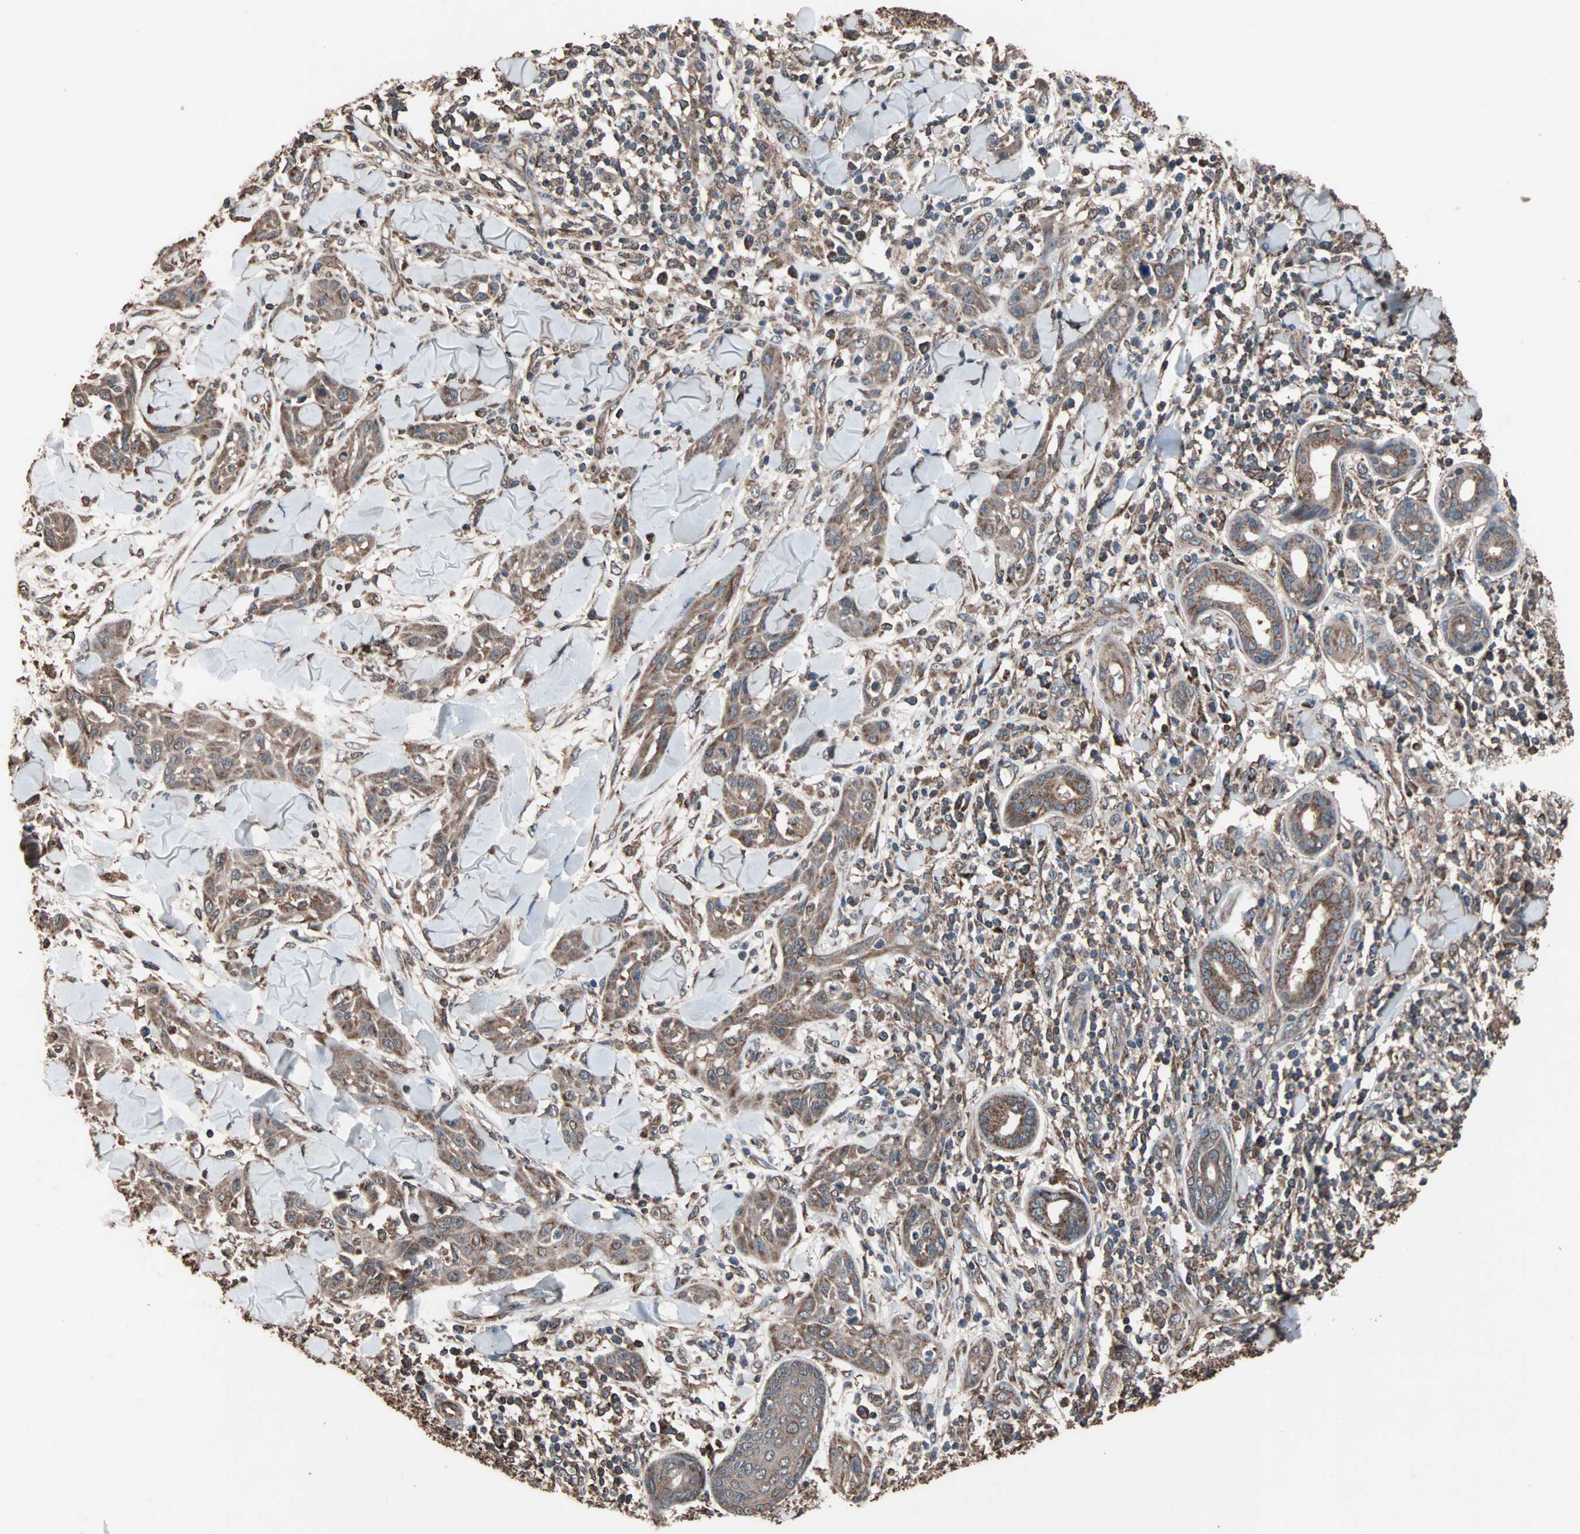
{"staining": {"intensity": "moderate", "quantity": ">75%", "location": "cytoplasmic/membranous"}, "tissue": "skin cancer", "cell_type": "Tumor cells", "image_type": "cancer", "snomed": [{"axis": "morphology", "description": "Squamous cell carcinoma, NOS"}, {"axis": "topography", "description": "Skin"}], "caption": "Moderate cytoplasmic/membranous protein expression is seen in about >75% of tumor cells in squamous cell carcinoma (skin). (brown staining indicates protein expression, while blue staining denotes nuclei).", "gene": "MRPL2", "patient": {"sex": "male", "age": 24}}